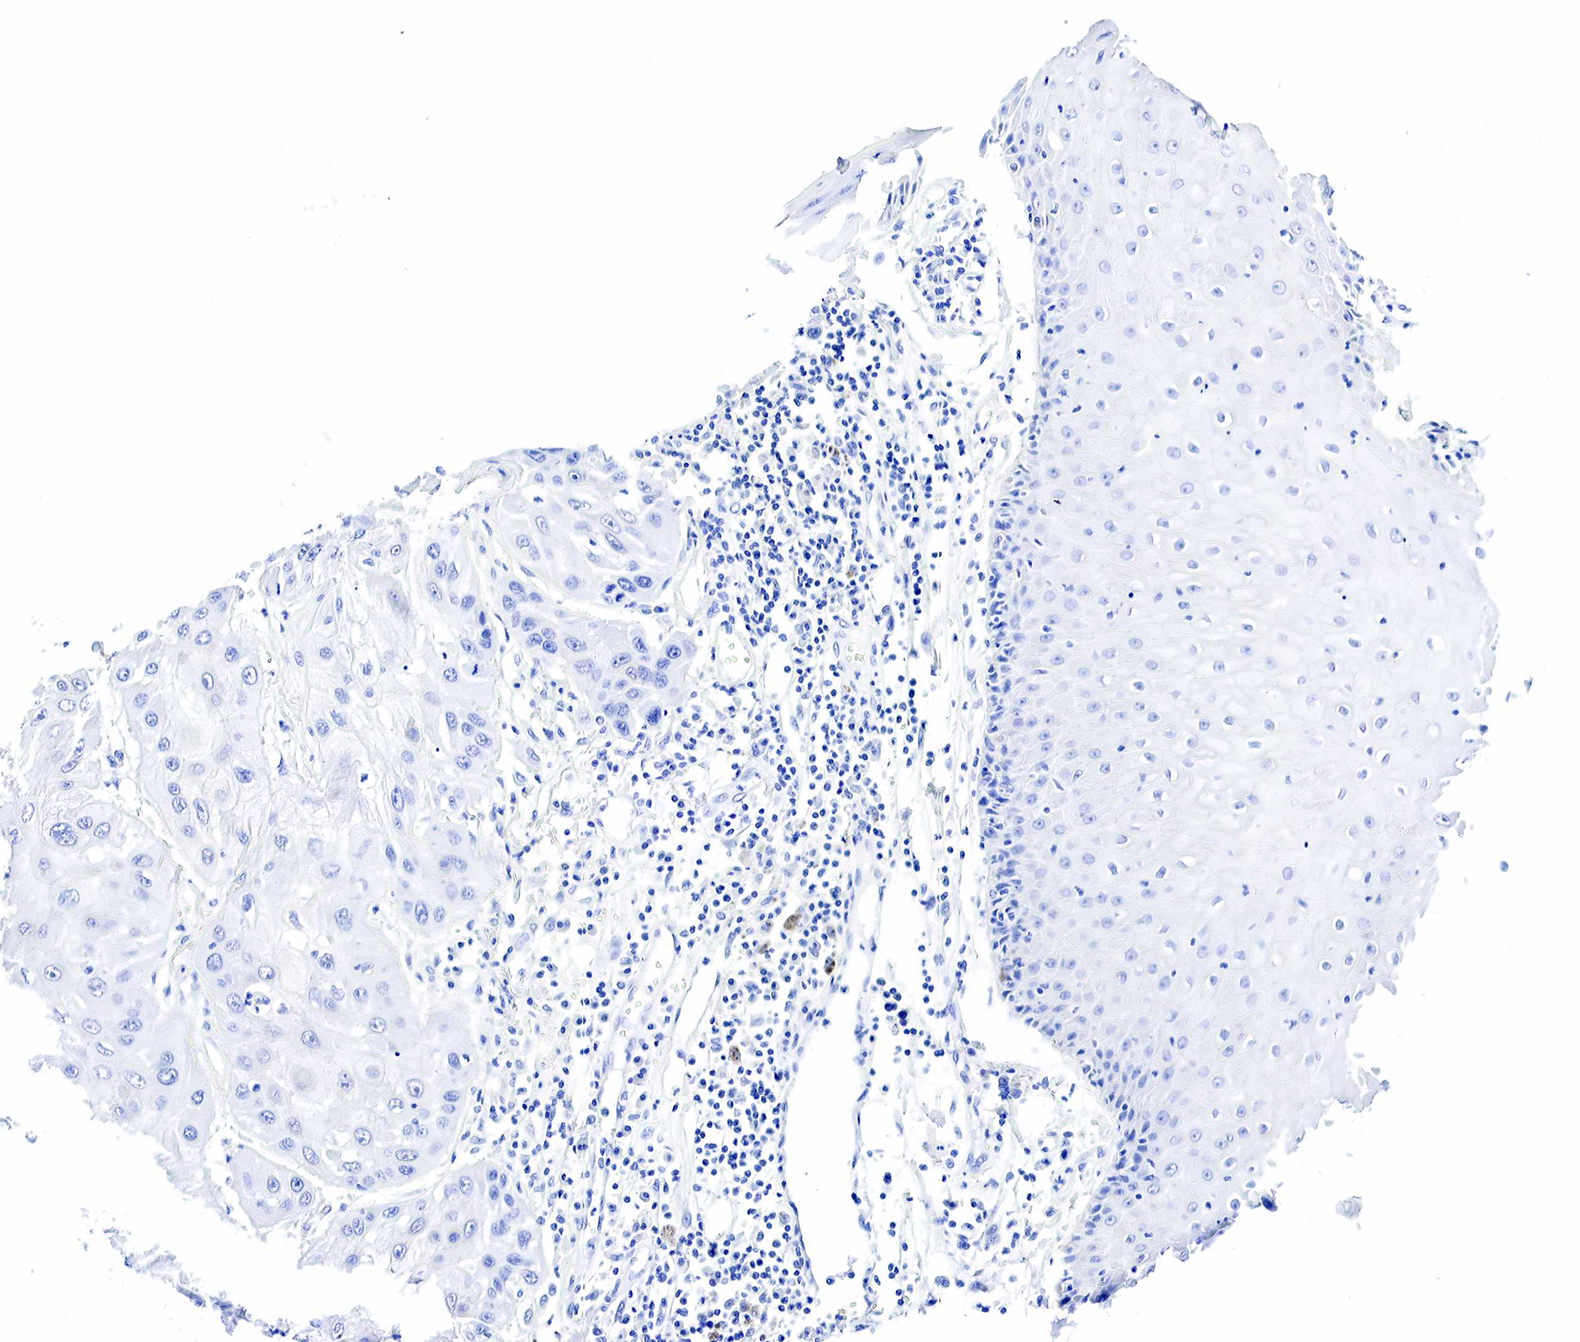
{"staining": {"intensity": "negative", "quantity": "none", "location": "none"}, "tissue": "skin cancer", "cell_type": "Tumor cells", "image_type": "cancer", "snomed": [{"axis": "morphology", "description": "Squamous cell carcinoma, NOS"}, {"axis": "topography", "description": "Skin"}, {"axis": "topography", "description": "Anal"}], "caption": "The immunohistochemistry (IHC) histopathology image has no significant positivity in tumor cells of skin cancer tissue.", "gene": "KRT7", "patient": {"sex": "male", "age": 61}}